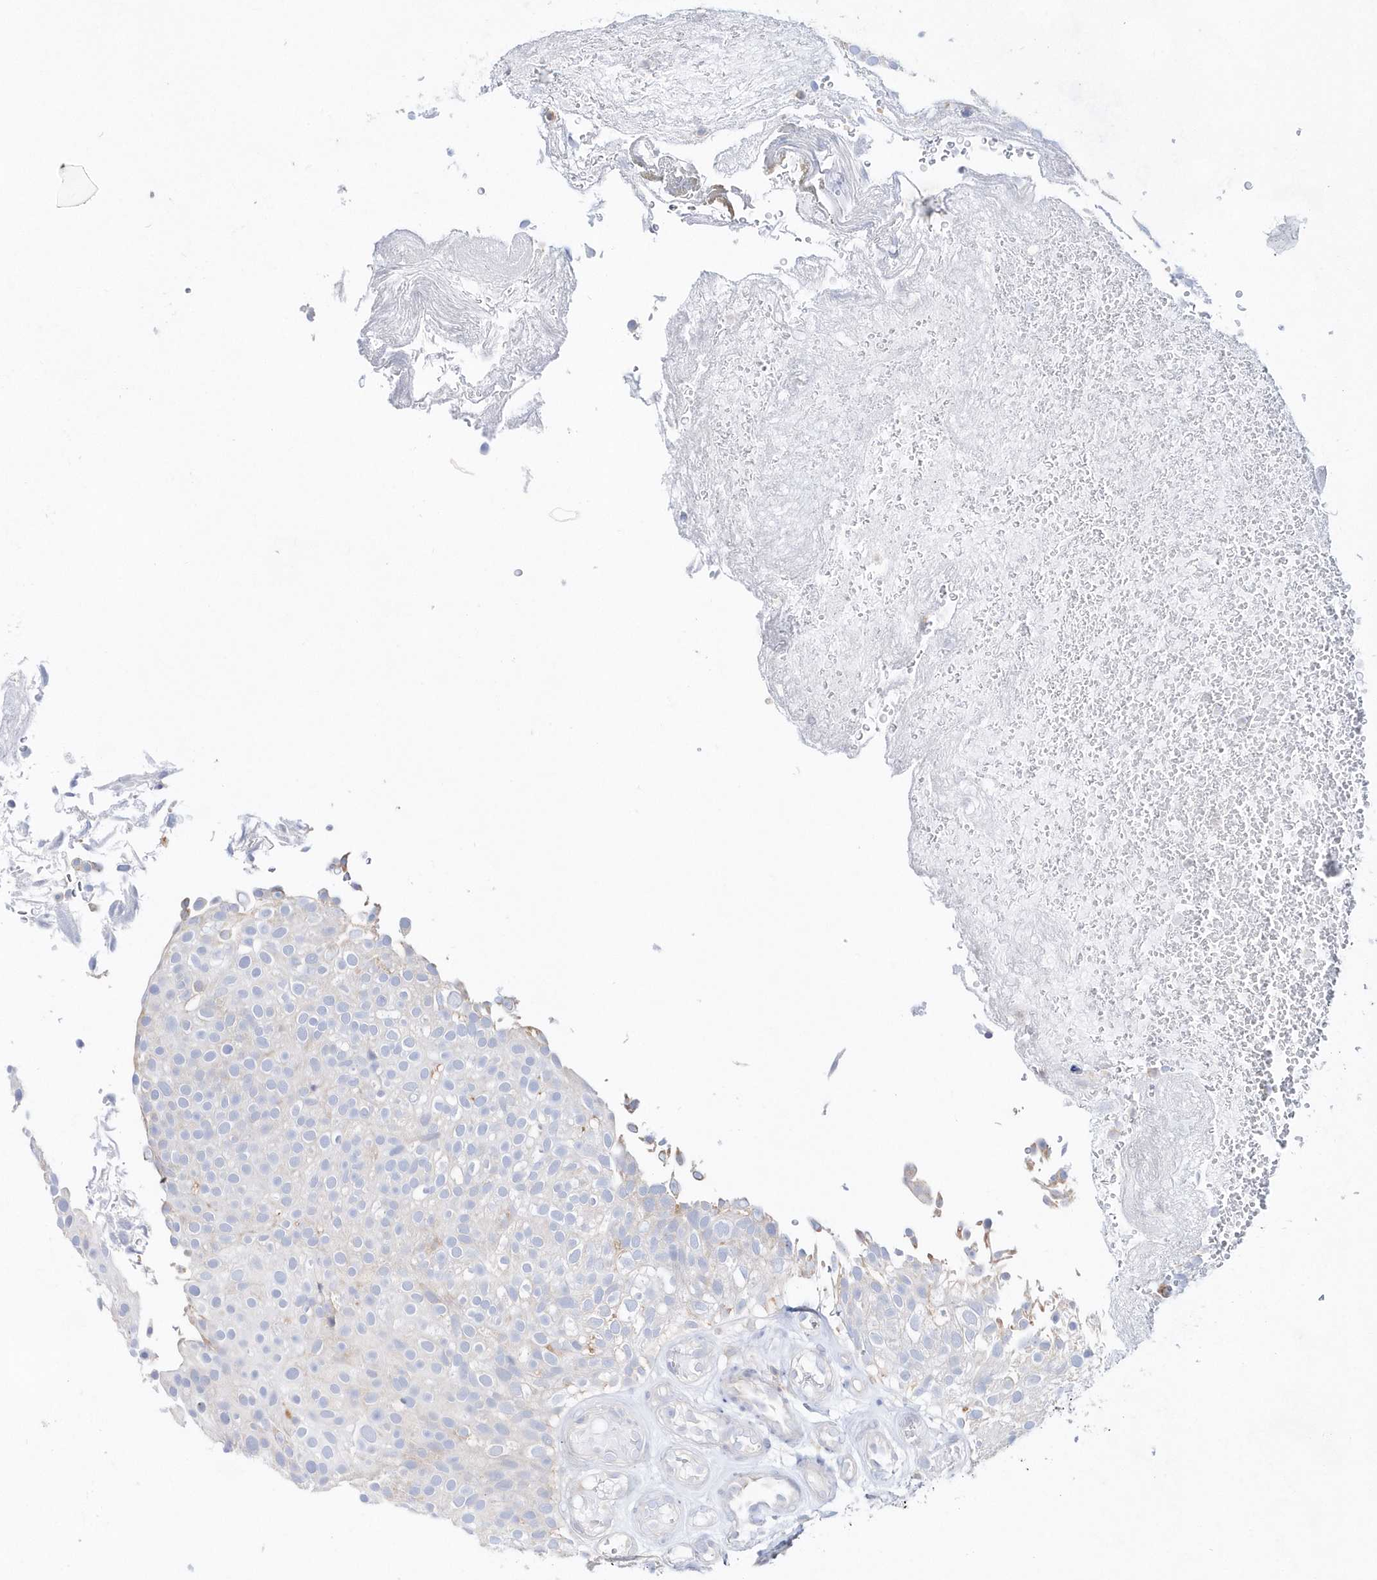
{"staining": {"intensity": "negative", "quantity": "none", "location": "none"}, "tissue": "urothelial cancer", "cell_type": "Tumor cells", "image_type": "cancer", "snomed": [{"axis": "morphology", "description": "Urothelial carcinoma, Low grade"}, {"axis": "topography", "description": "Urinary bladder"}], "caption": "A high-resolution photomicrograph shows immunohistochemistry (IHC) staining of low-grade urothelial carcinoma, which exhibits no significant expression in tumor cells.", "gene": "BDH2", "patient": {"sex": "male", "age": 78}}